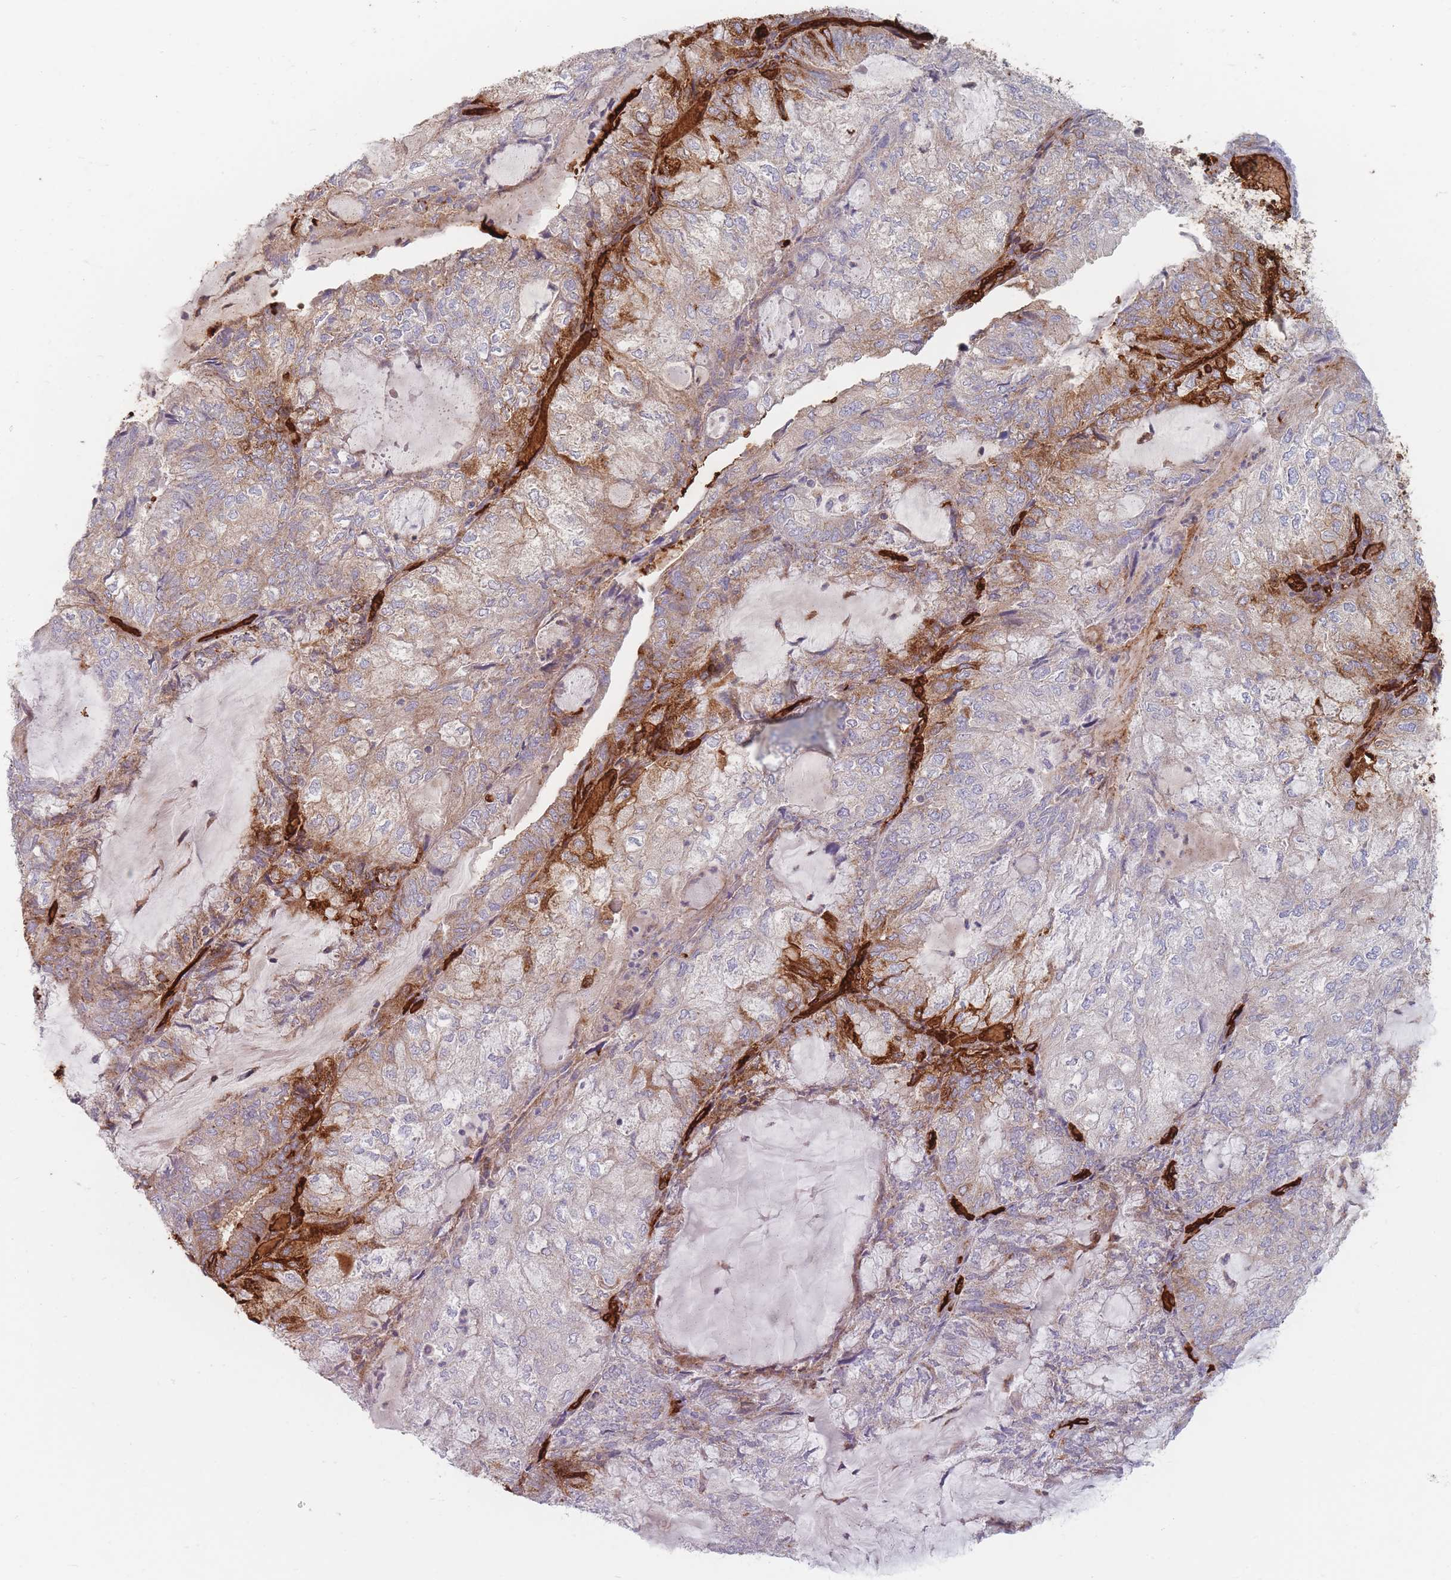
{"staining": {"intensity": "strong", "quantity": "<25%", "location": "cytoplasmic/membranous"}, "tissue": "endometrial cancer", "cell_type": "Tumor cells", "image_type": "cancer", "snomed": [{"axis": "morphology", "description": "Adenocarcinoma, NOS"}, {"axis": "topography", "description": "Endometrium"}], "caption": "This is an image of immunohistochemistry (IHC) staining of endometrial cancer, which shows strong expression in the cytoplasmic/membranous of tumor cells.", "gene": "SLC2A6", "patient": {"sex": "female", "age": 81}}